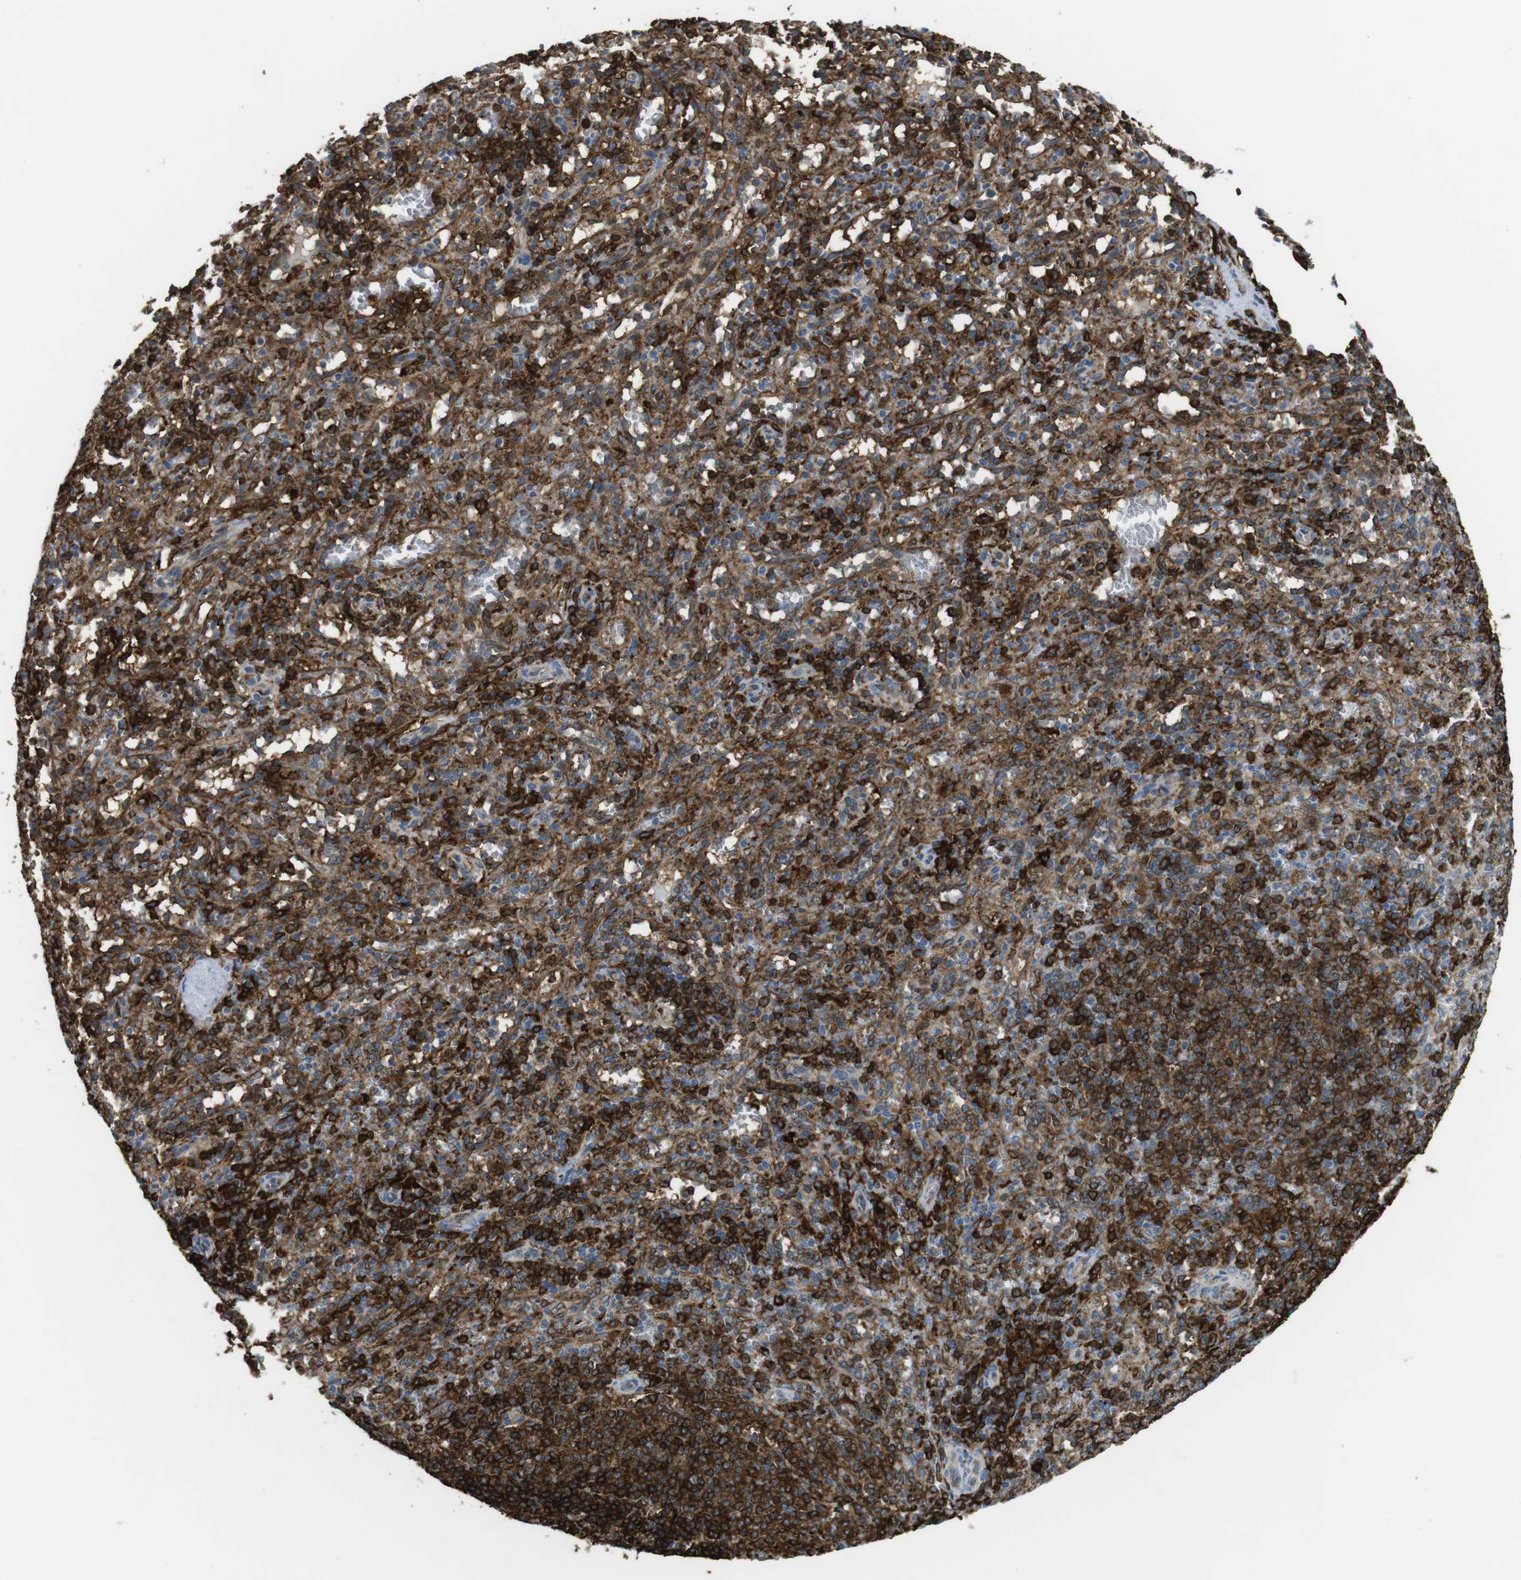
{"staining": {"intensity": "moderate", "quantity": ">75%", "location": "cytoplasmic/membranous"}, "tissue": "spleen", "cell_type": "Cells in red pulp", "image_type": "normal", "snomed": [{"axis": "morphology", "description": "Normal tissue, NOS"}, {"axis": "topography", "description": "Spleen"}], "caption": "About >75% of cells in red pulp in unremarkable spleen reveal moderate cytoplasmic/membranous protein positivity as visualized by brown immunohistochemical staining.", "gene": "HLA", "patient": {"sex": "female", "age": 10}}